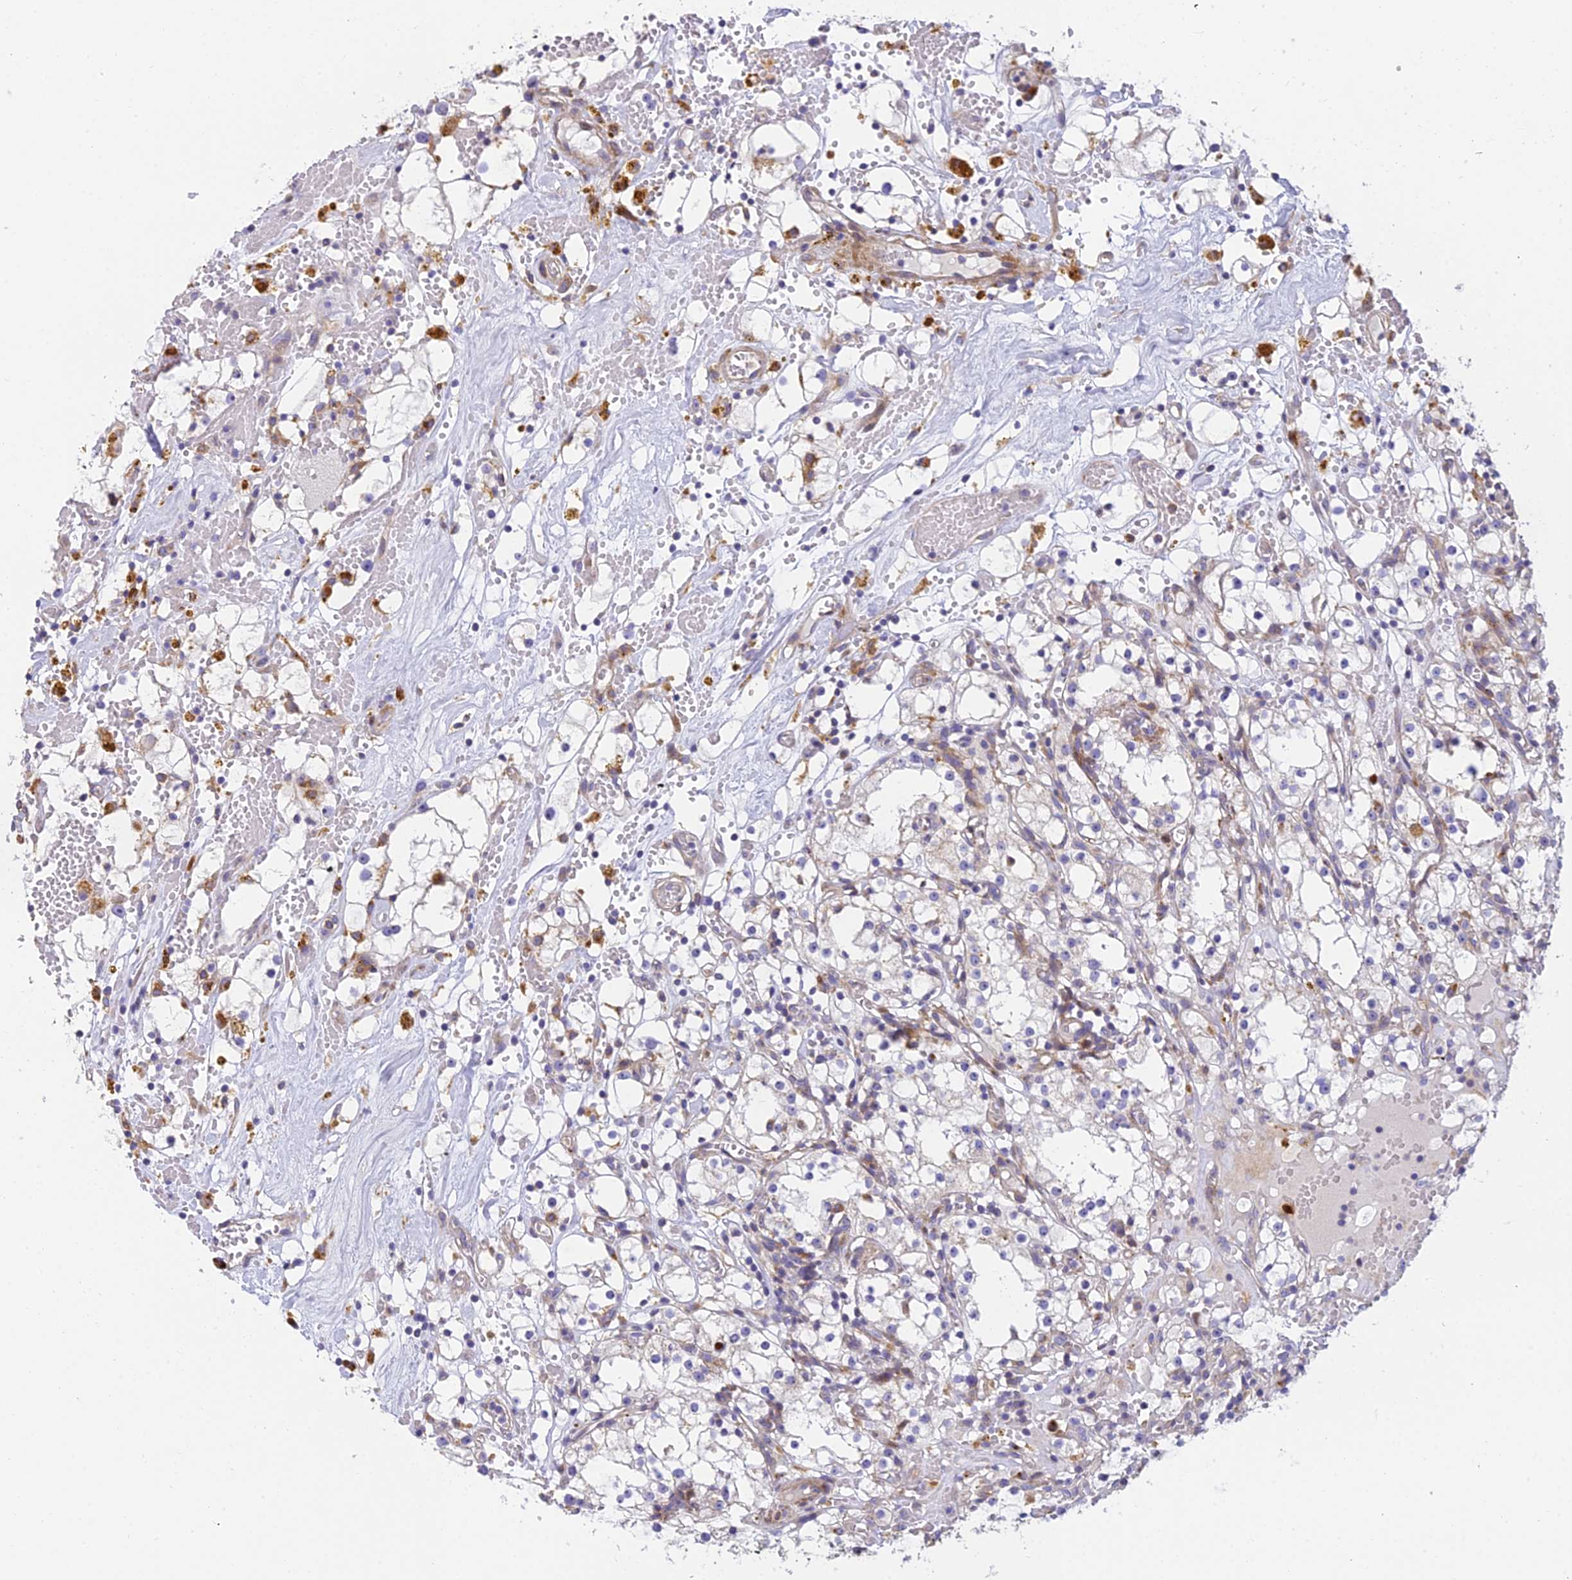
{"staining": {"intensity": "negative", "quantity": "none", "location": "none"}, "tissue": "renal cancer", "cell_type": "Tumor cells", "image_type": "cancer", "snomed": [{"axis": "morphology", "description": "Adenocarcinoma, NOS"}, {"axis": "topography", "description": "Kidney"}], "caption": "DAB immunohistochemical staining of adenocarcinoma (renal) shows no significant staining in tumor cells.", "gene": "CLCN7", "patient": {"sex": "male", "age": 56}}